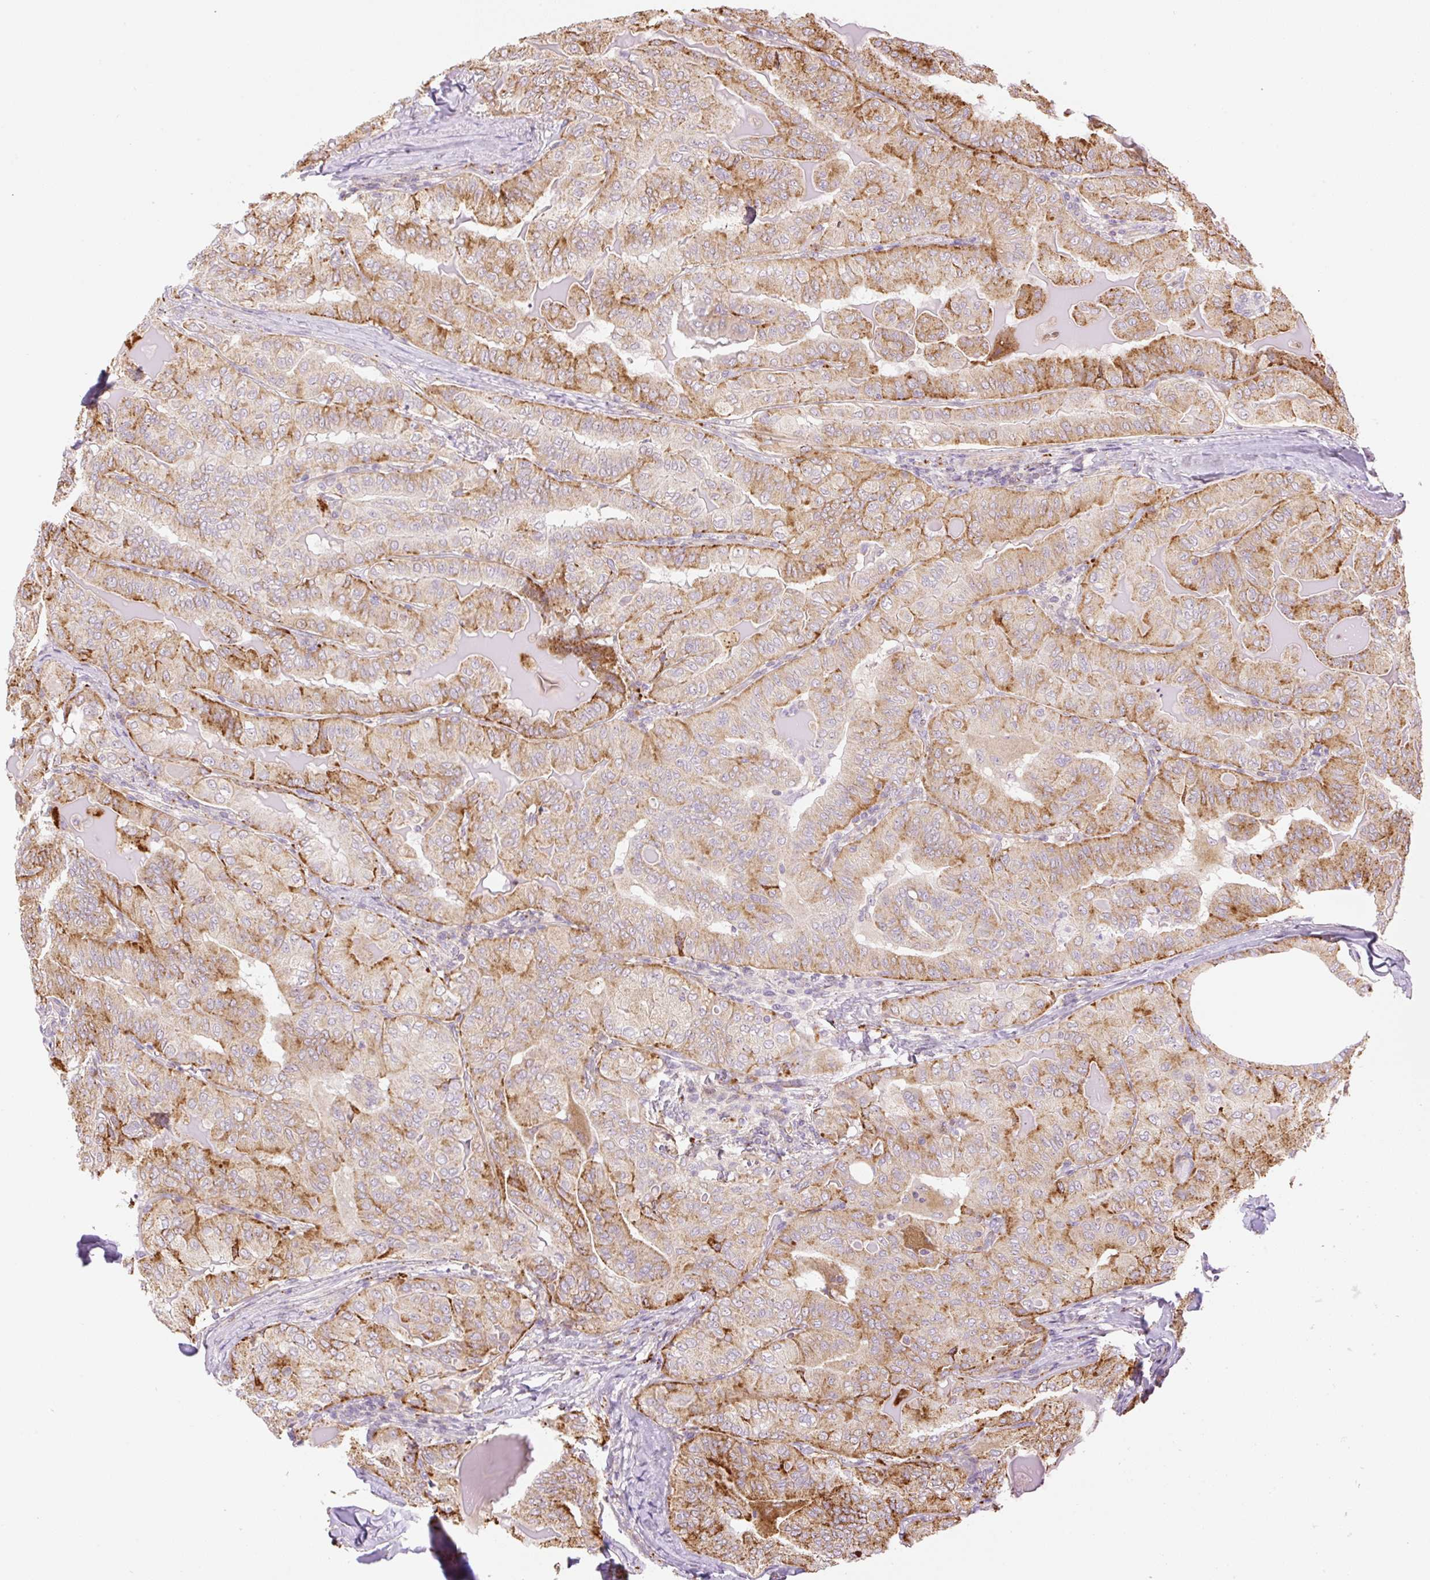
{"staining": {"intensity": "moderate", "quantity": "25%-75%", "location": "cytoplasmic/membranous"}, "tissue": "thyroid cancer", "cell_type": "Tumor cells", "image_type": "cancer", "snomed": [{"axis": "morphology", "description": "Papillary adenocarcinoma, NOS"}, {"axis": "topography", "description": "Thyroid gland"}], "caption": "Papillary adenocarcinoma (thyroid) stained with immunohistochemistry (IHC) shows moderate cytoplasmic/membranous positivity in approximately 25%-75% of tumor cells.", "gene": "ZNF394", "patient": {"sex": "female", "age": 68}}